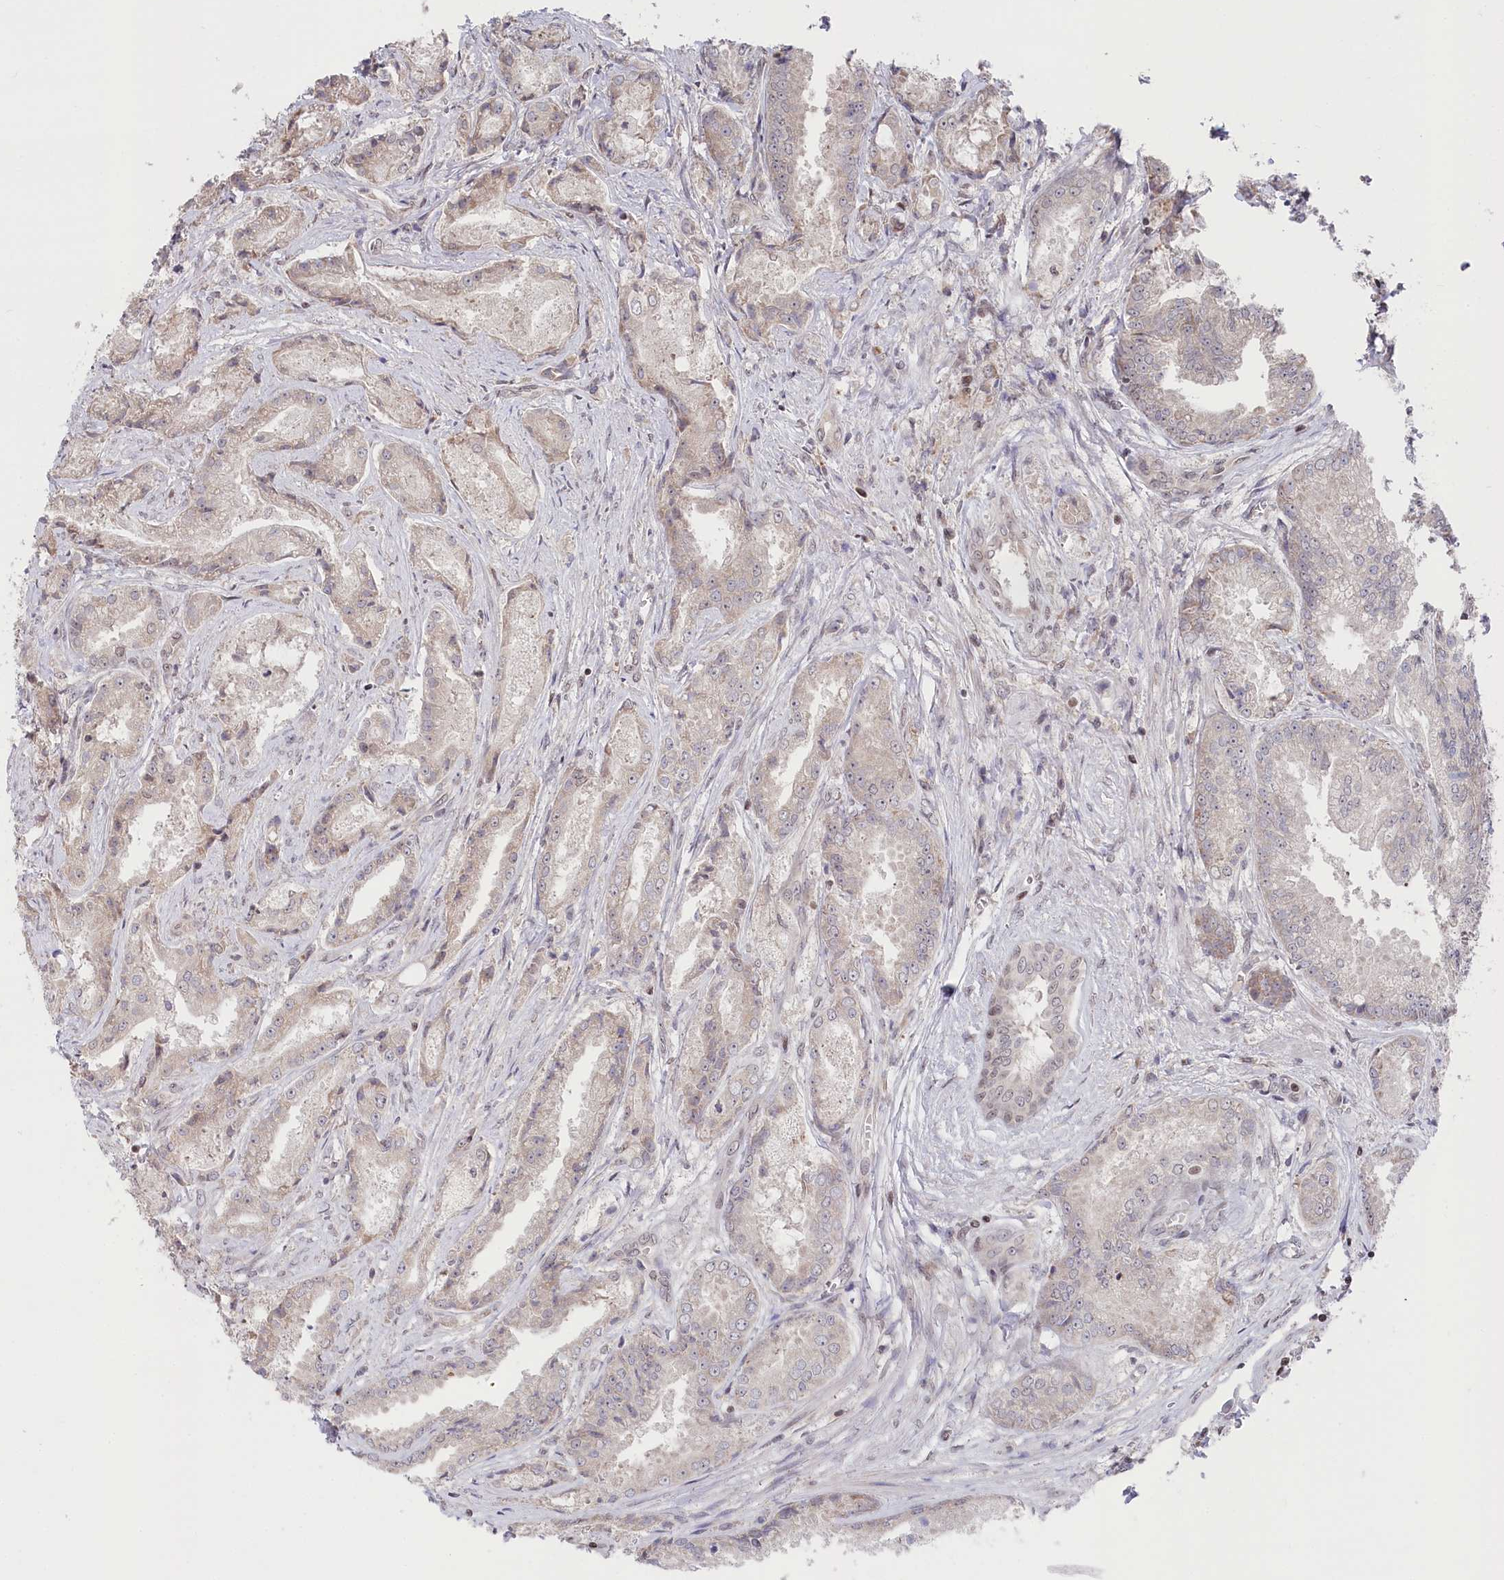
{"staining": {"intensity": "negative", "quantity": "none", "location": "none"}, "tissue": "prostate cancer", "cell_type": "Tumor cells", "image_type": "cancer", "snomed": [{"axis": "morphology", "description": "Adenocarcinoma, High grade"}, {"axis": "topography", "description": "Prostate"}], "caption": "Human prostate adenocarcinoma (high-grade) stained for a protein using immunohistochemistry reveals no staining in tumor cells.", "gene": "CGGBP1", "patient": {"sex": "male", "age": 72}}